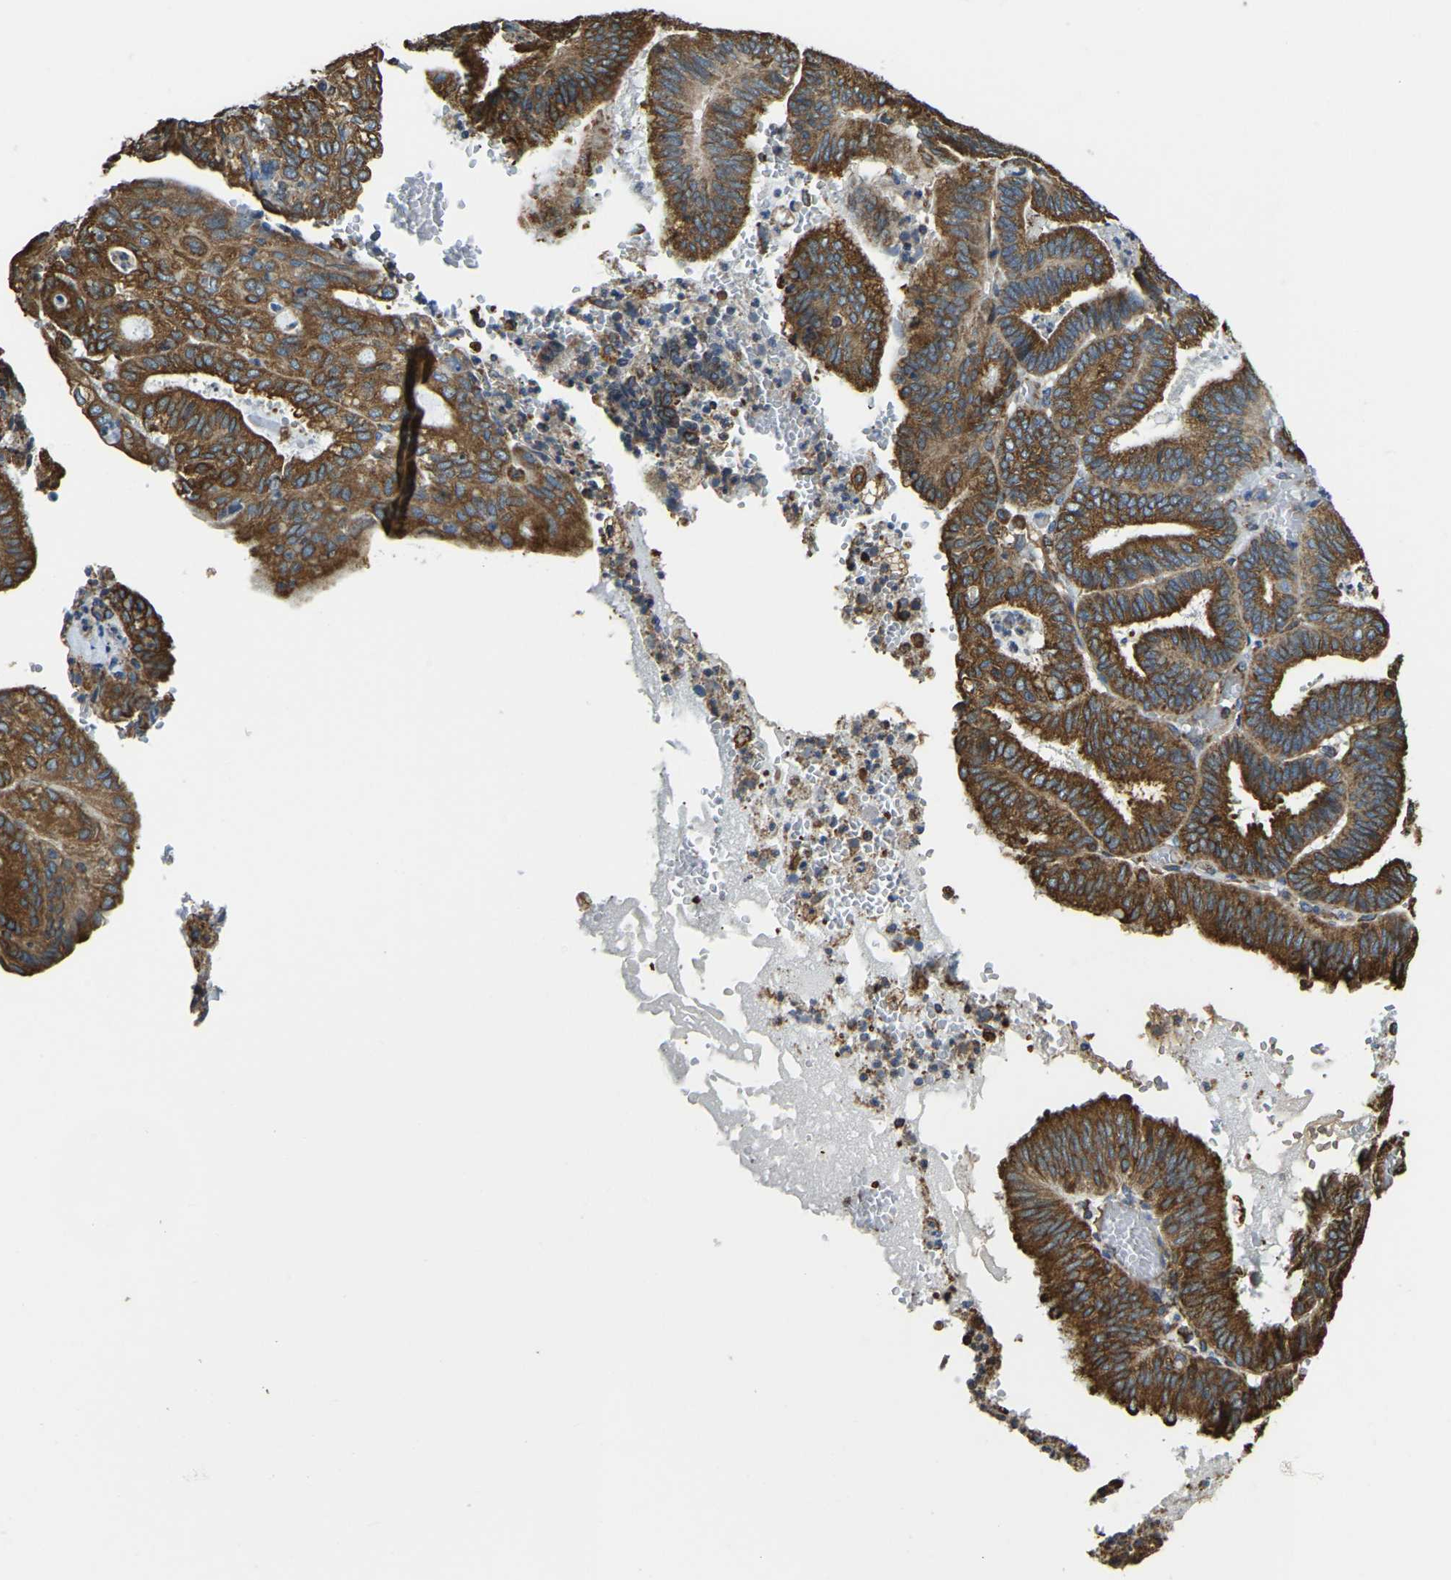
{"staining": {"intensity": "strong", "quantity": ">75%", "location": "cytoplasmic/membranous"}, "tissue": "endometrial cancer", "cell_type": "Tumor cells", "image_type": "cancer", "snomed": [{"axis": "morphology", "description": "Adenocarcinoma, NOS"}, {"axis": "topography", "description": "Uterus"}], "caption": "A high-resolution photomicrograph shows immunohistochemistry staining of adenocarcinoma (endometrial), which shows strong cytoplasmic/membranous expression in about >75% of tumor cells.", "gene": "RNF115", "patient": {"sex": "female", "age": 60}}